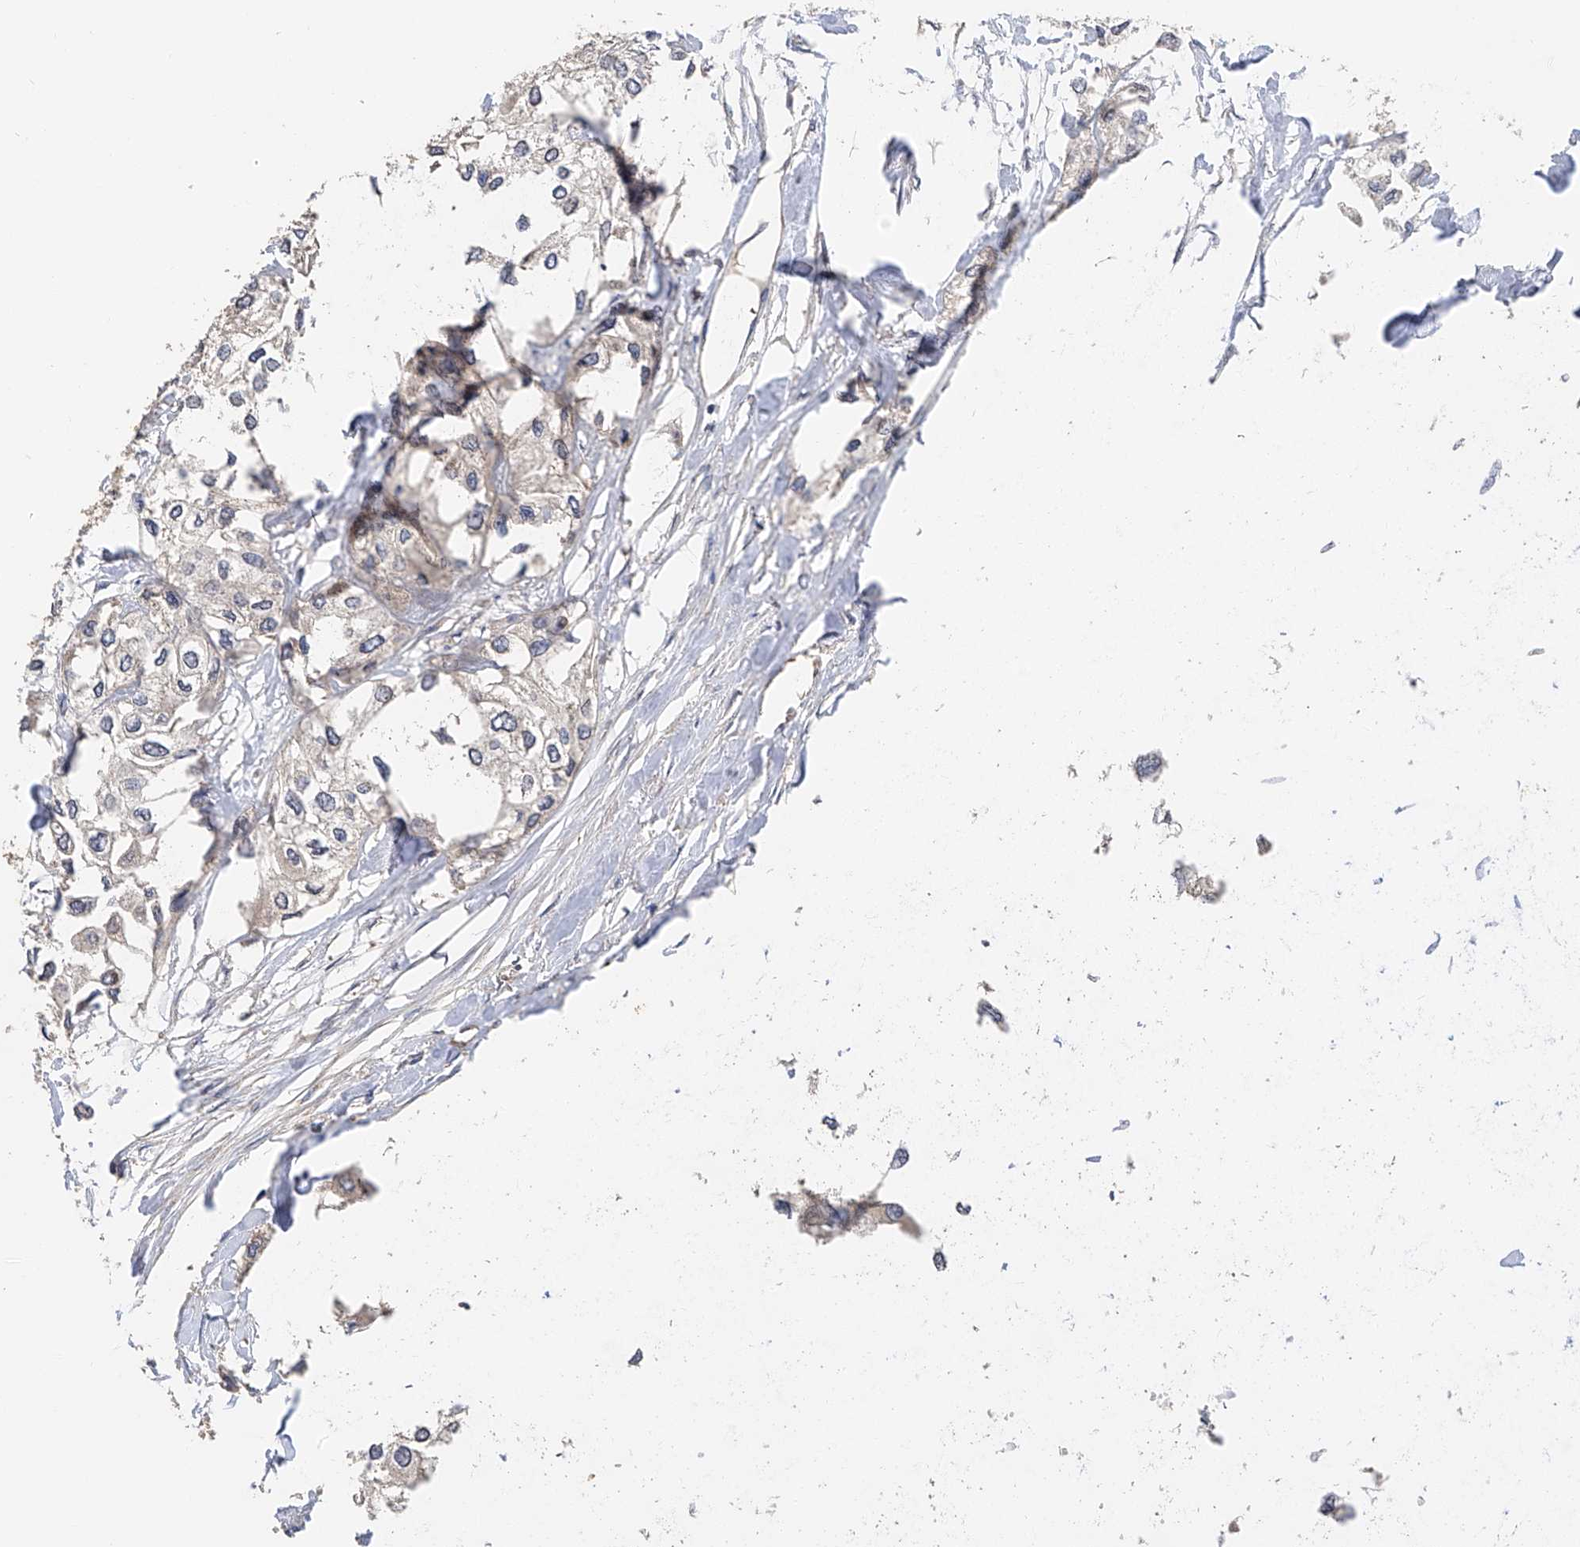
{"staining": {"intensity": "negative", "quantity": "none", "location": "none"}, "tissue": "urothelial cancer", "cell_type": "Tumor cells", "image_type": "cancer", "snomed": [{"axis": "morphology", "description": "Urothelial carcinoma, High grade"}, {"axis": "topography", "description": "Urinary bladder"}], "caption": "The histopathology image exhibits no staining of tumor cells in high-grade urothelial carcinoma.", "gene": "PTK2", "patient": {"sex": "male", "age": 64}}